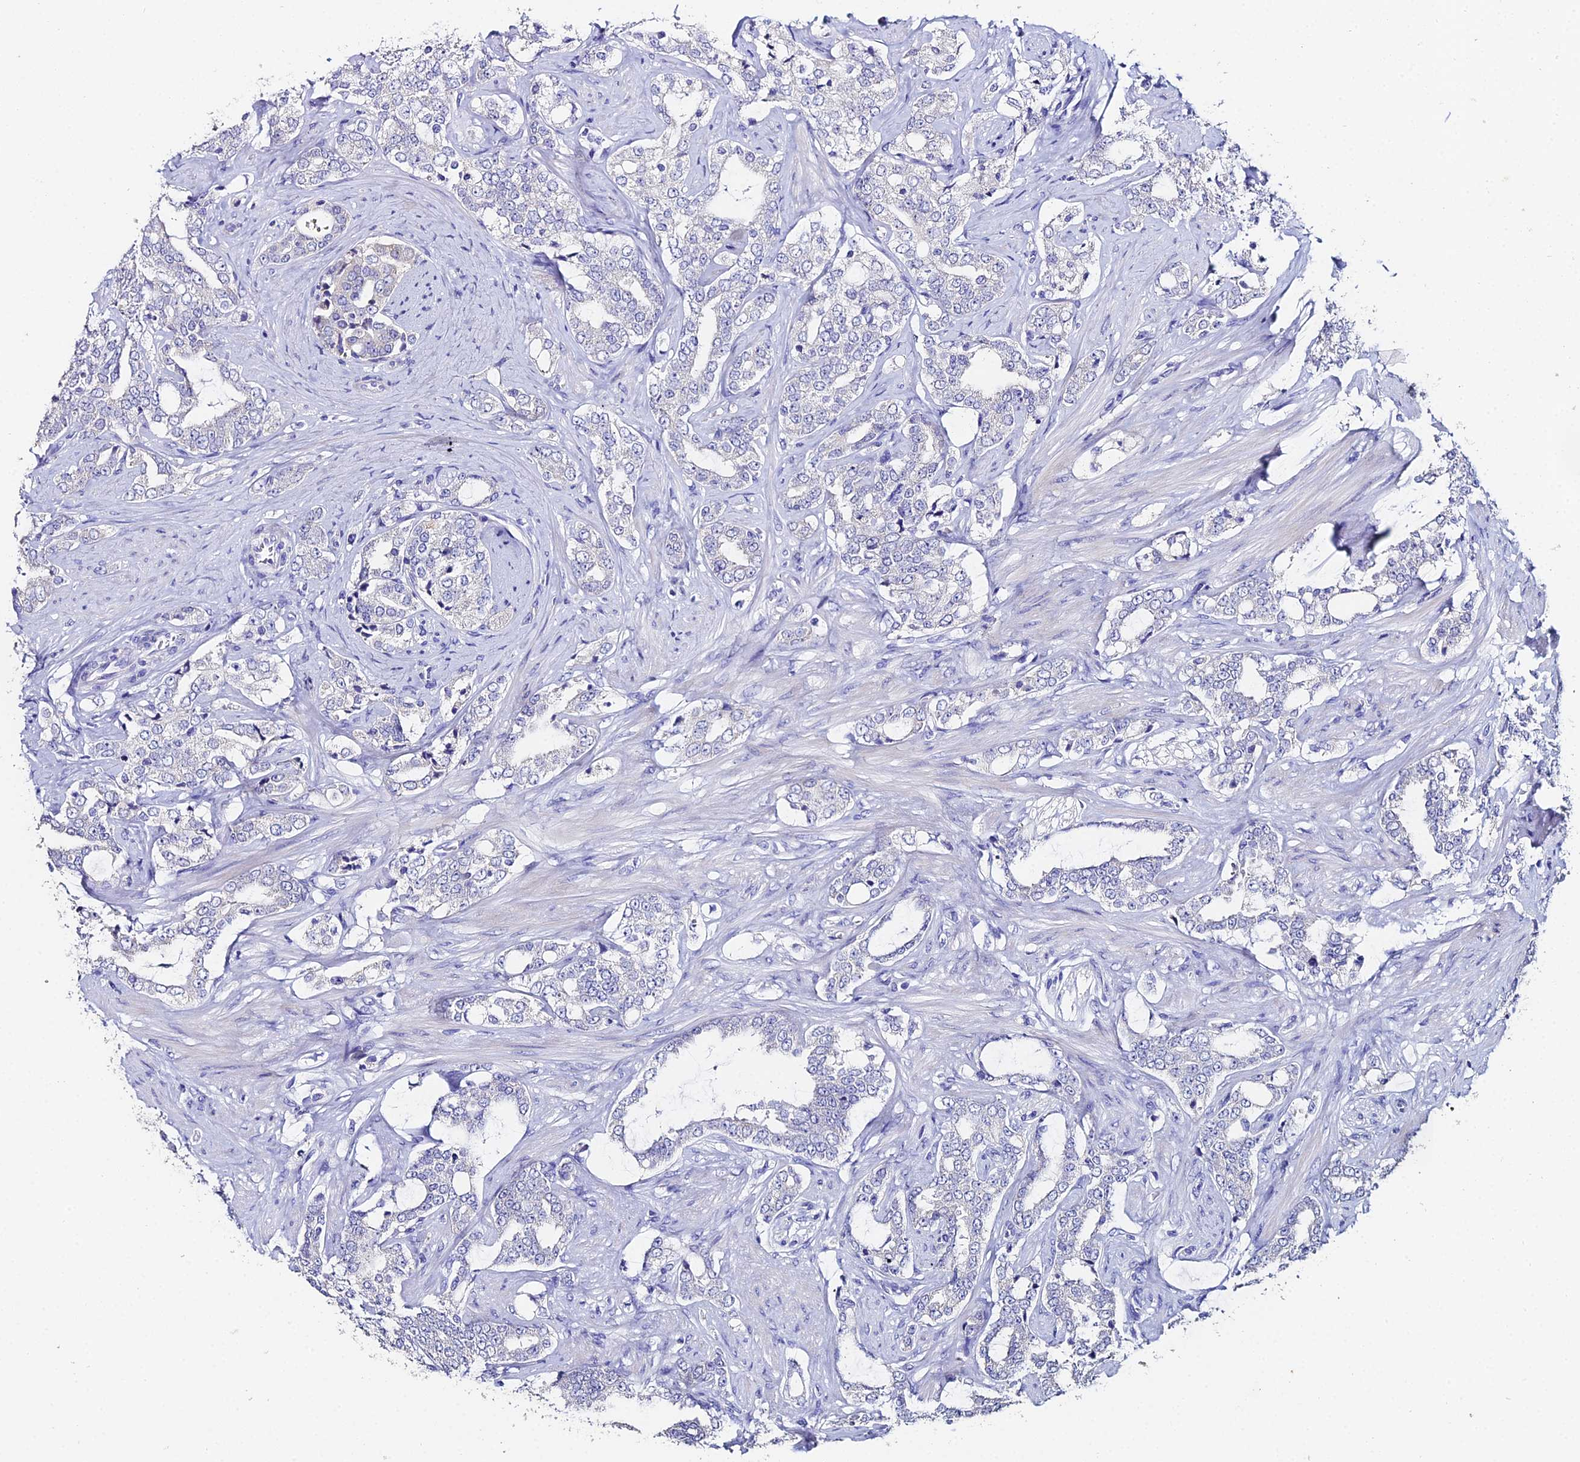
{"staining": {"intensity": "negative", "quantity": "none", "location": "none"}, "tissue": "prostate cancer", "cell_type": "Tumor cells", "image_type": "cancer", "snomed": [{"axis": "morphology", "description": "Adenocarcinoma, High grade"}, {"axis": "topography", "description": "Prostate"}], "caption": "A photomicrograph of human high-grade adenocarcinoma (prostate) is negative for staining in tumor cells.", "gene": "ESRRG", "patient": {"sex": "male", "age": 64}}